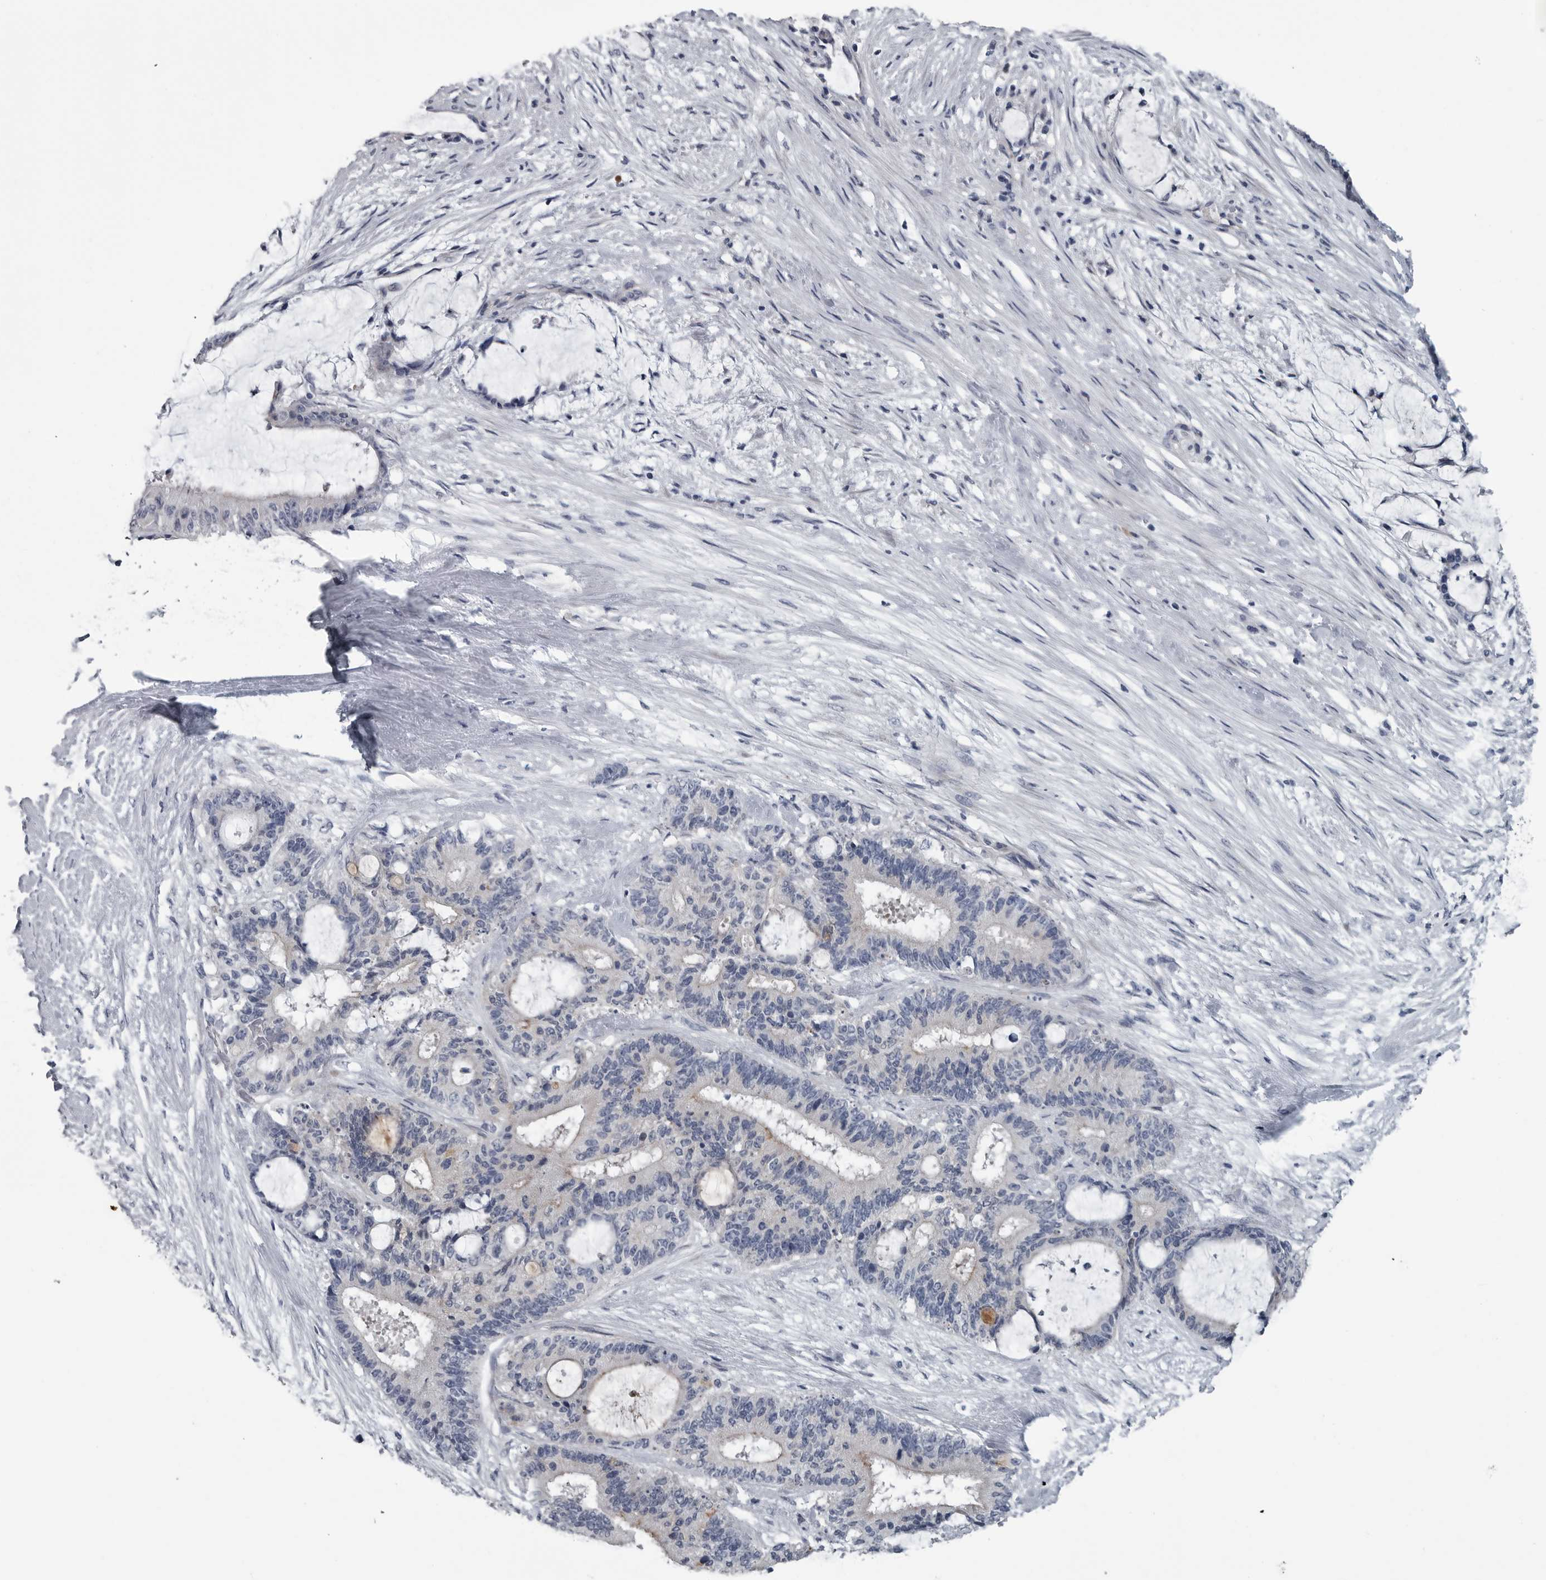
{"staining": {"intensity": "weak", "quantity": "<25%", "location": "cytoplasmic/membranous"}, "tissue": "liver cancer", "cell_type": "Tumor cells", "image_type": "cancer", "snomed": [{"axis": "morphology", "description": "Normal tissue, NOS"}, {"axis": "morphology", "description": "Cholangiocarcinoma"}, {"axis": "topography", "description": "Liver"}, {"axis": "topography", "description": "Peripheral nerve tissue"}], "caption": "Protein analysis of liver cholangiocarcinoma exhibits no significant staining in tumor cells.", "gene": "MYOC", "patient": {"sex": "female", "age": 73}}